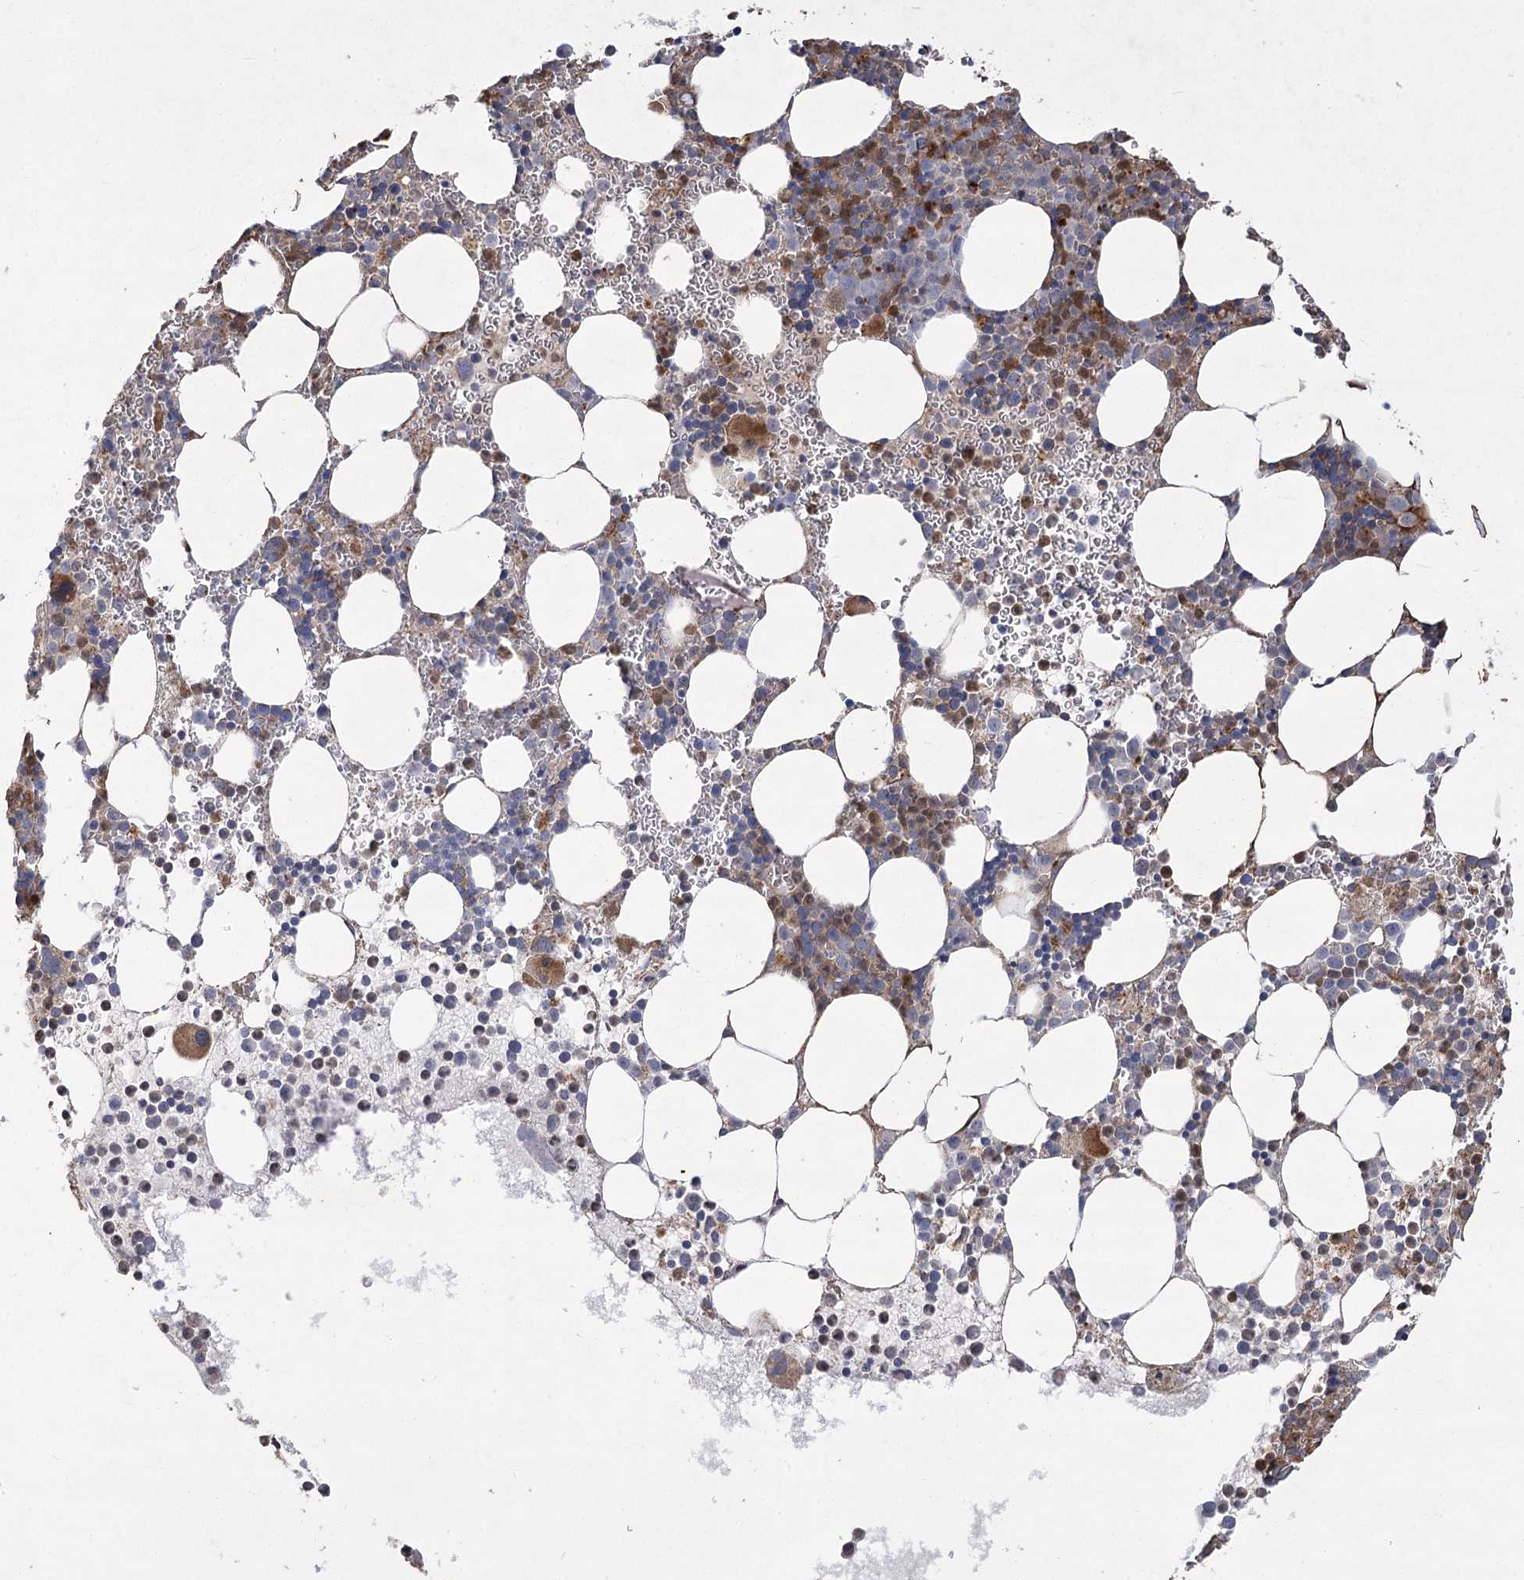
{"staining": {"intensity": "moderate", "quantity": "25%-75%", "location": "cytoplasmic/membranous"}, "tissue": "bone marrow", "cell_type": "Hematopoietic cells", "image_type": "normal", "snomed": [{"axis": "morphology", "description": "Normal tissue, NOS"}, {"axis": "topography", "description": "Bone marrow"}], "caption": "DAB (3,3'-diaminobenzidine) immunohistochemical staining of unremarkable human bone marrow exhibits moderate cytoplasmic/membranous protein expression in about 25%-75% of hematopoietic cells.", "gene": "RNF24", "patient": {"sex": "female", "age": 78}}